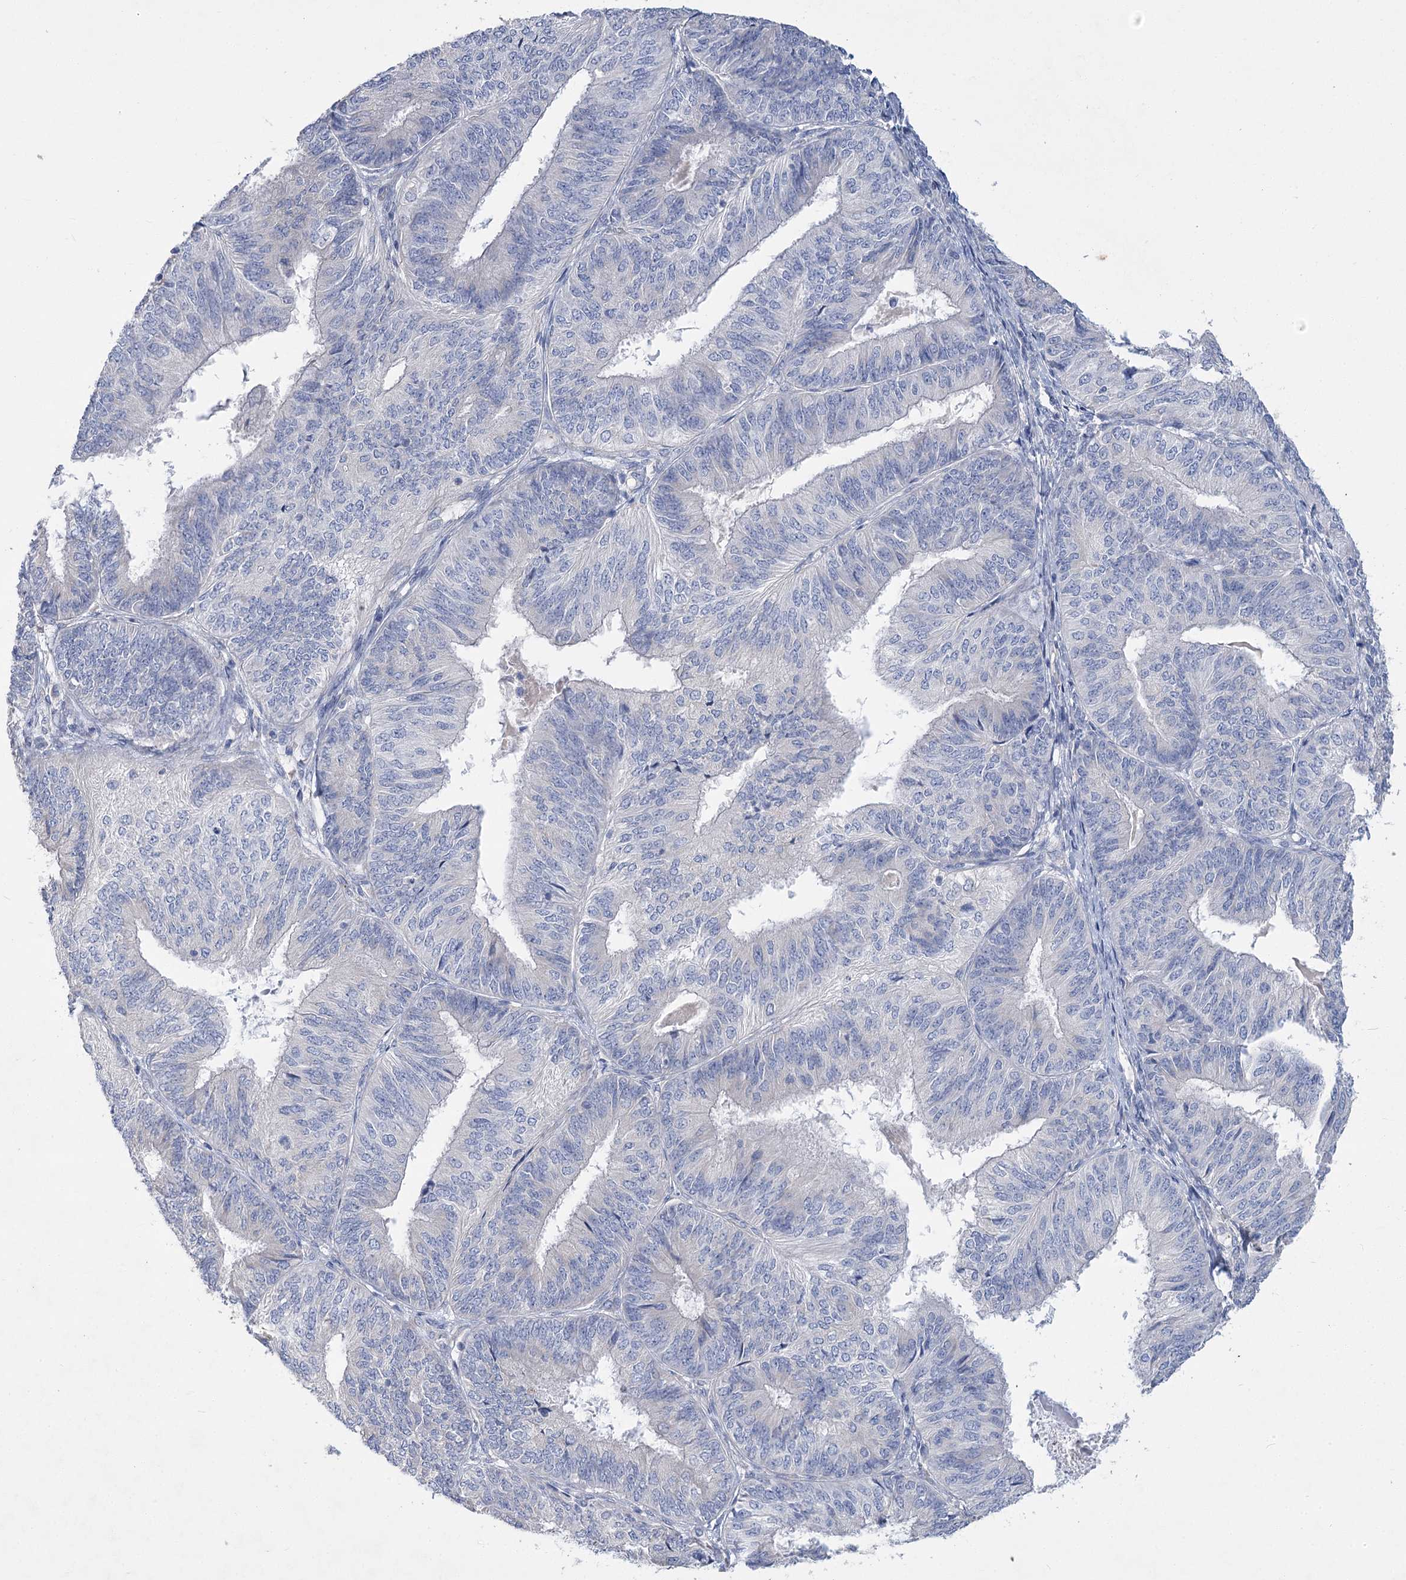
{"staining": {"intensity": "negative", "quantity": "none", "location": "none"}, "tissue": "endometrial cancer", "cell_type": "Tumor cells", "image_type": "cancer", "snomed": [{"axis": "morphology", "description": "Adenocarcinoma, NOS"}, {"axis": "topography", "description": "Endometrium"}], "caption": "Immunohistochemistry (IHC) histopathology image of adenocarcinoma (endometrial) stained for a protein (brown), which exhibits no staining in tumor cells.", "gene": "SLC9A3", "patient": {"sex": "female", "age": 58}}